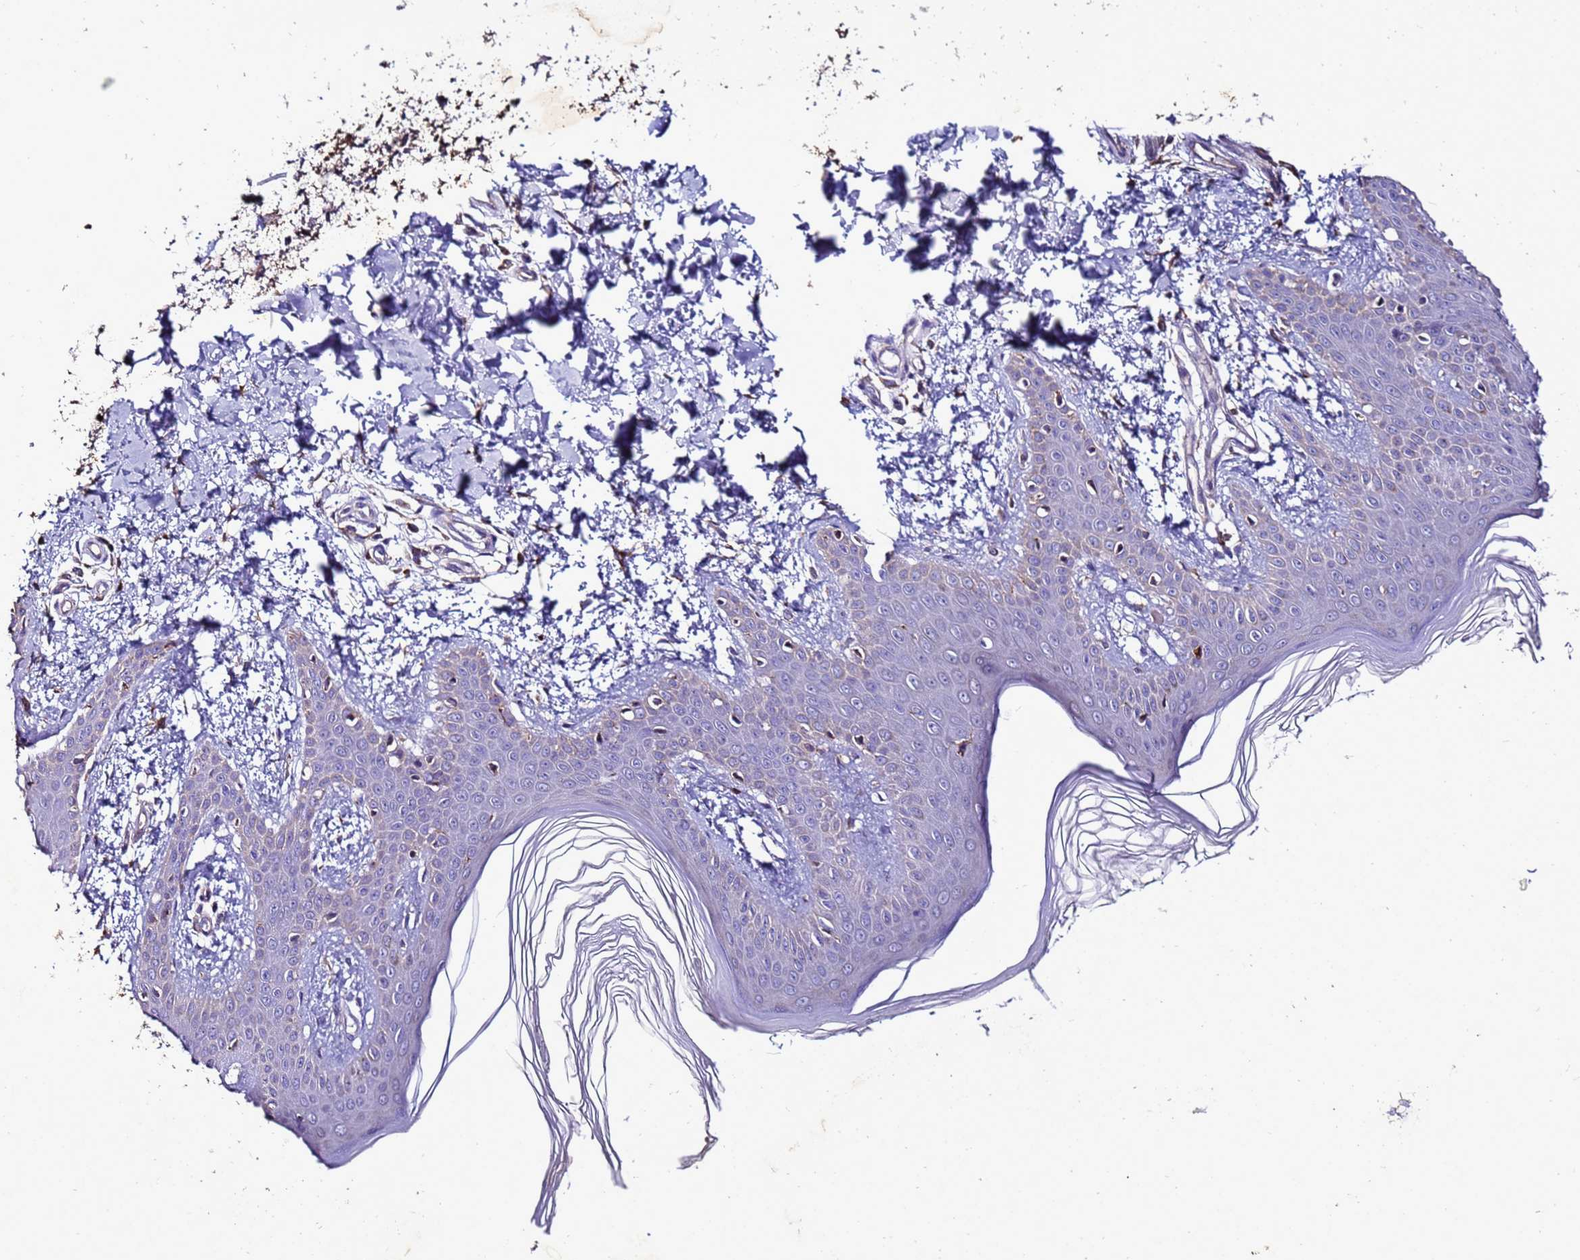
{"staining": {"intensity": "negative", "quantity": "none", "location": "none"}, "tissue": "skin", "cell_type": "Fibroblasts", "image_type": "normal", "snomed": [{"axis": "morphology", "description": "Normal tissue, NOS"}, {"axis": "topography", "description": "Skin"}], "caption": "This is a photomicrograph of immunohistochemistry staining of benign skin, which shows no staining in fibroblasts.", "gene": "ANTKMT", "patient": {"sex": "male", "age": 36}}